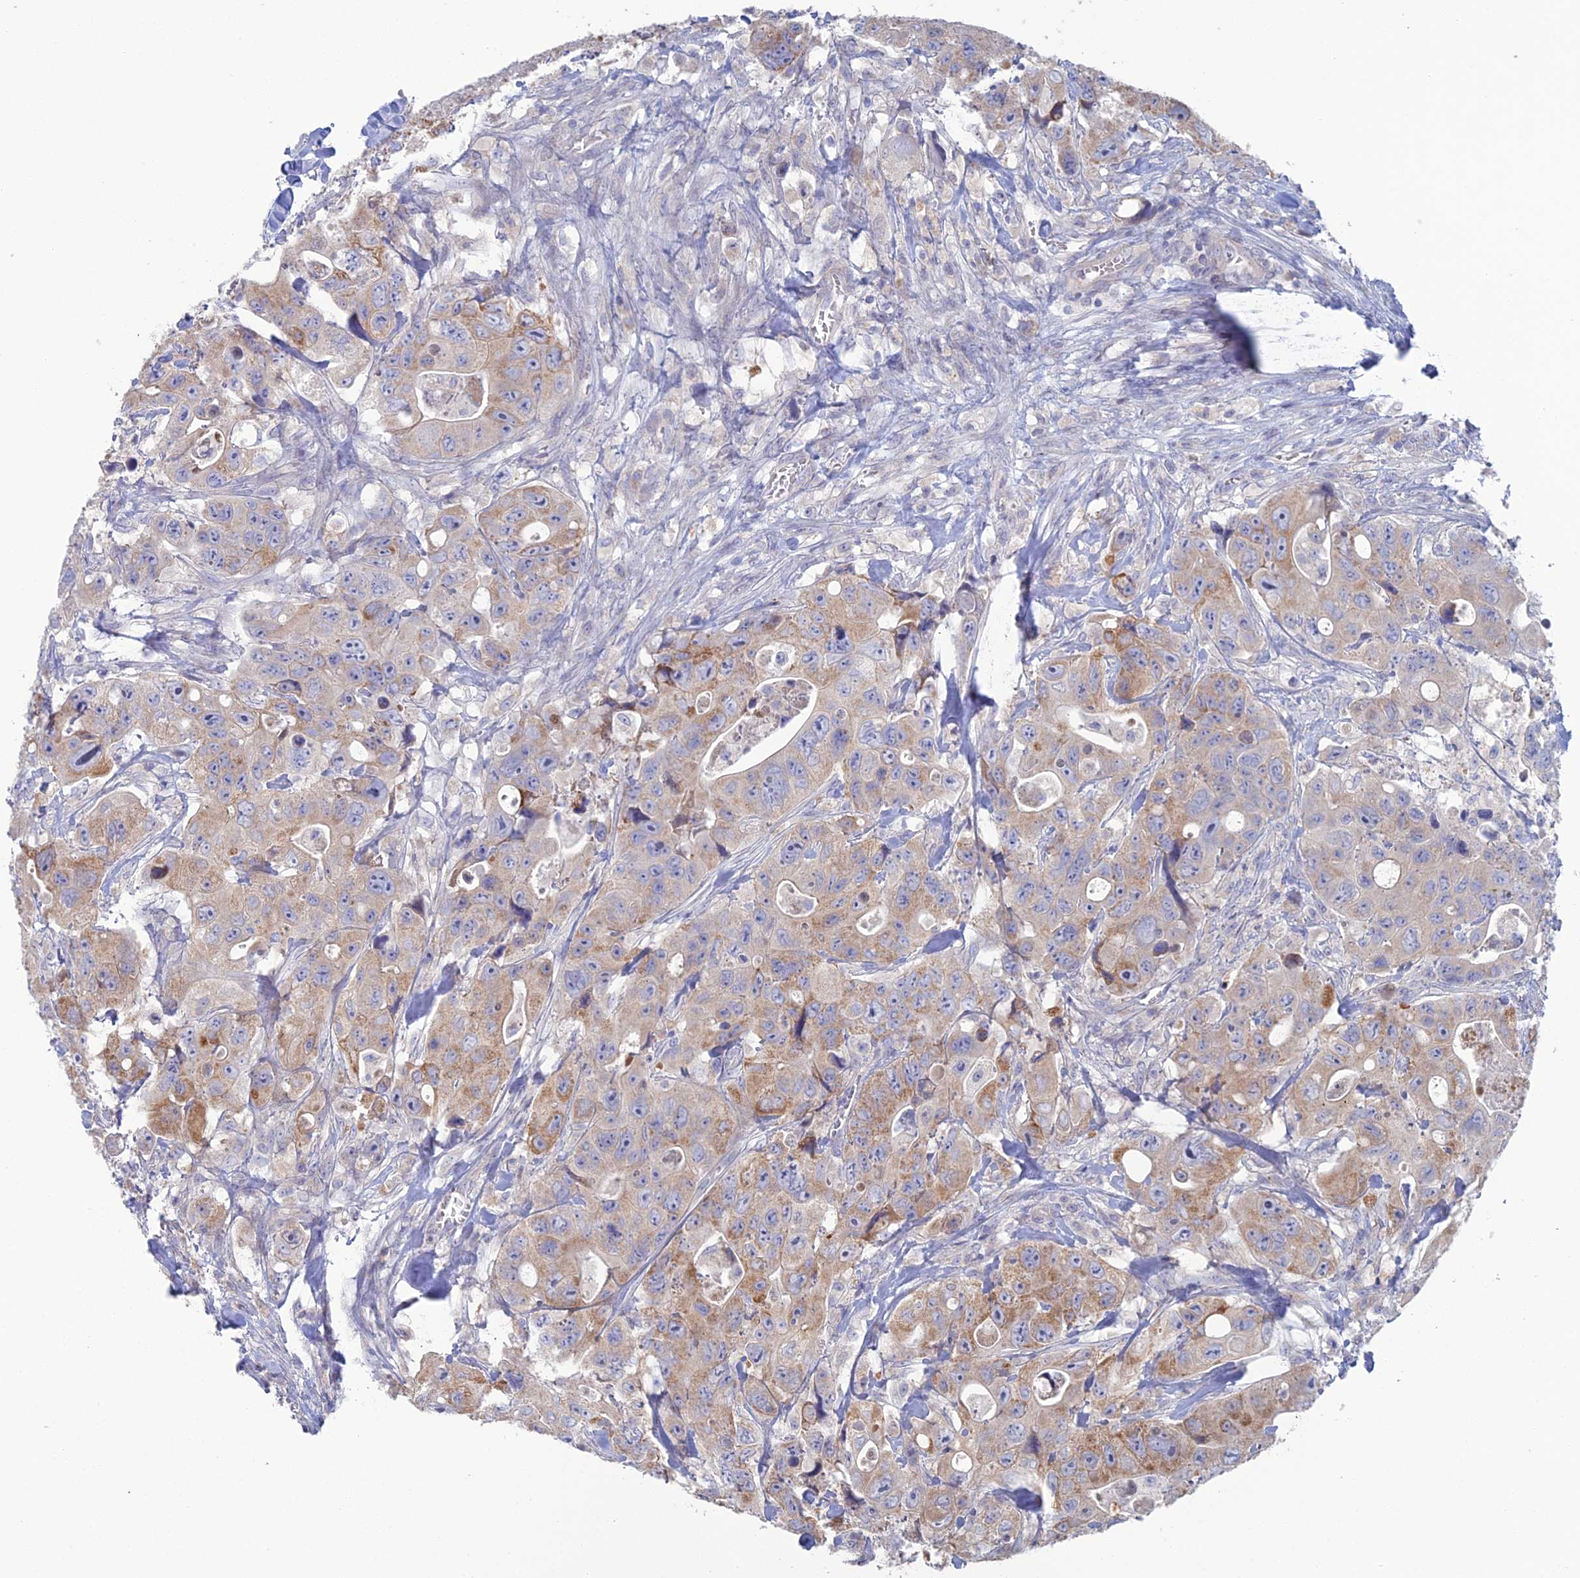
{"staining": {"intensity": "moderate", "quantity": "<25%", "location": "cytoplasmic/membranous"}, "tissue": "colorectal cancer", "cell_type": "Tumor cells", "image_type": "cancer", "snomed": [{"axis": "morphology", "description": "Adenocarcinoma, NOS"}, {"axis": "topography", "description": "Colon"}], "caption": "Moderate cytoplasmic/membranous protein expression is appreciated in approximately <25% of tumor cells in colorectal adenocarcinoma. (DAB IHC with brightfield microscopy, high magnification).", "gene": "ARL16", "patient": {"sex": "female", "age": 46}}